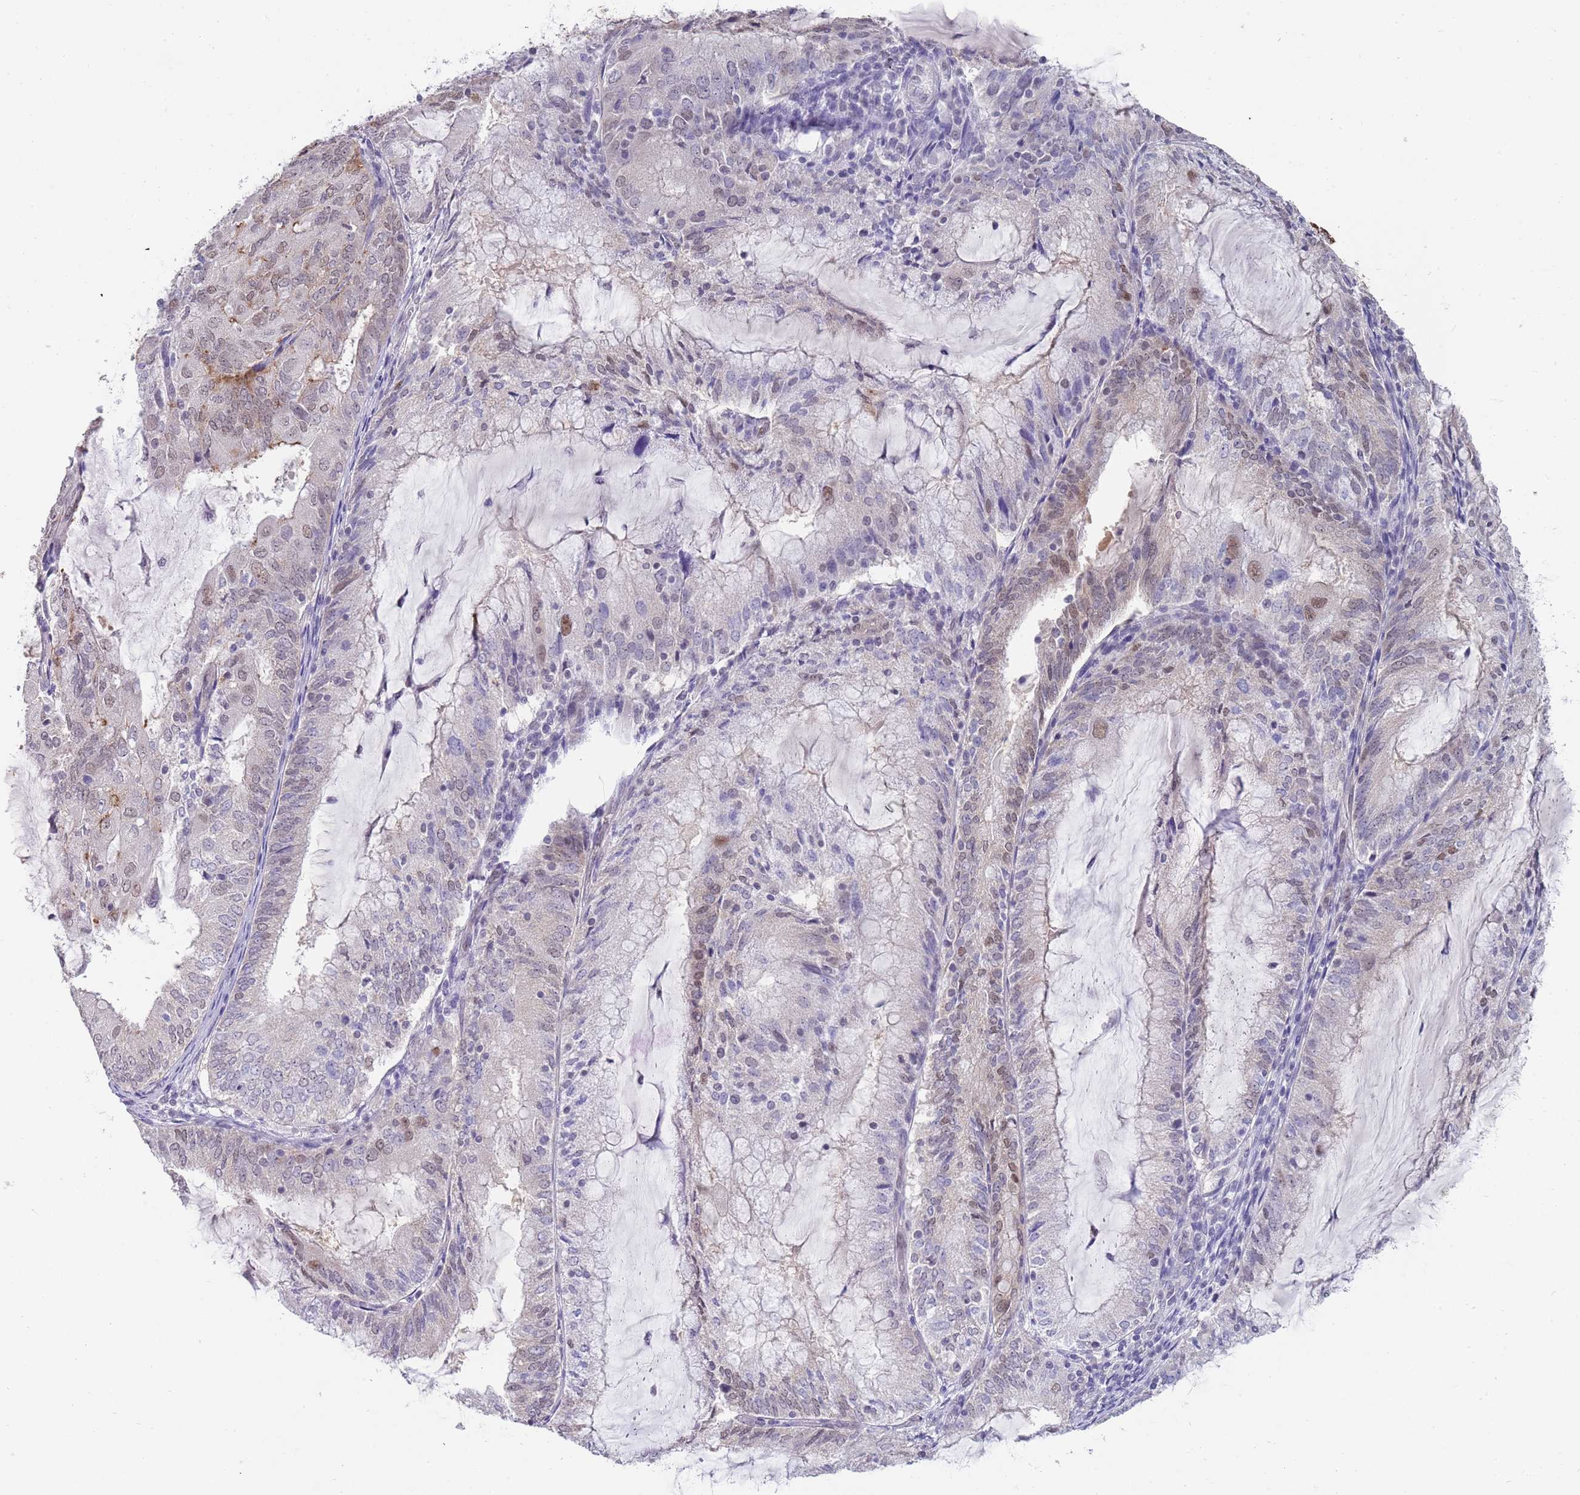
{"staining": {"intensity": "weak", "quantity": "<25%", "location": "cytoplasmic/membranous,nuclear"}, "tissue": "endometrial cancer", "cell_type": "Tumor cells", "image_type": "cancer", "snomed": [{"axis": "morphology", "description": "Adenocarcinoma, NOS"}, {"axis": "topography", "description": "Endometrium"}], "caption": "Immunohistochemistry (IHC) photomicrograph of endometrial adenocarcinoma stained for a protein (brown), which demonstrates no expression in tumor cells. (DAB (3,3'-diaminobenzidine) immunohistochemistry (IHC), high magnification).", "gene": "SEPHS2", "patient": {"sex": "female", "age": 81}}